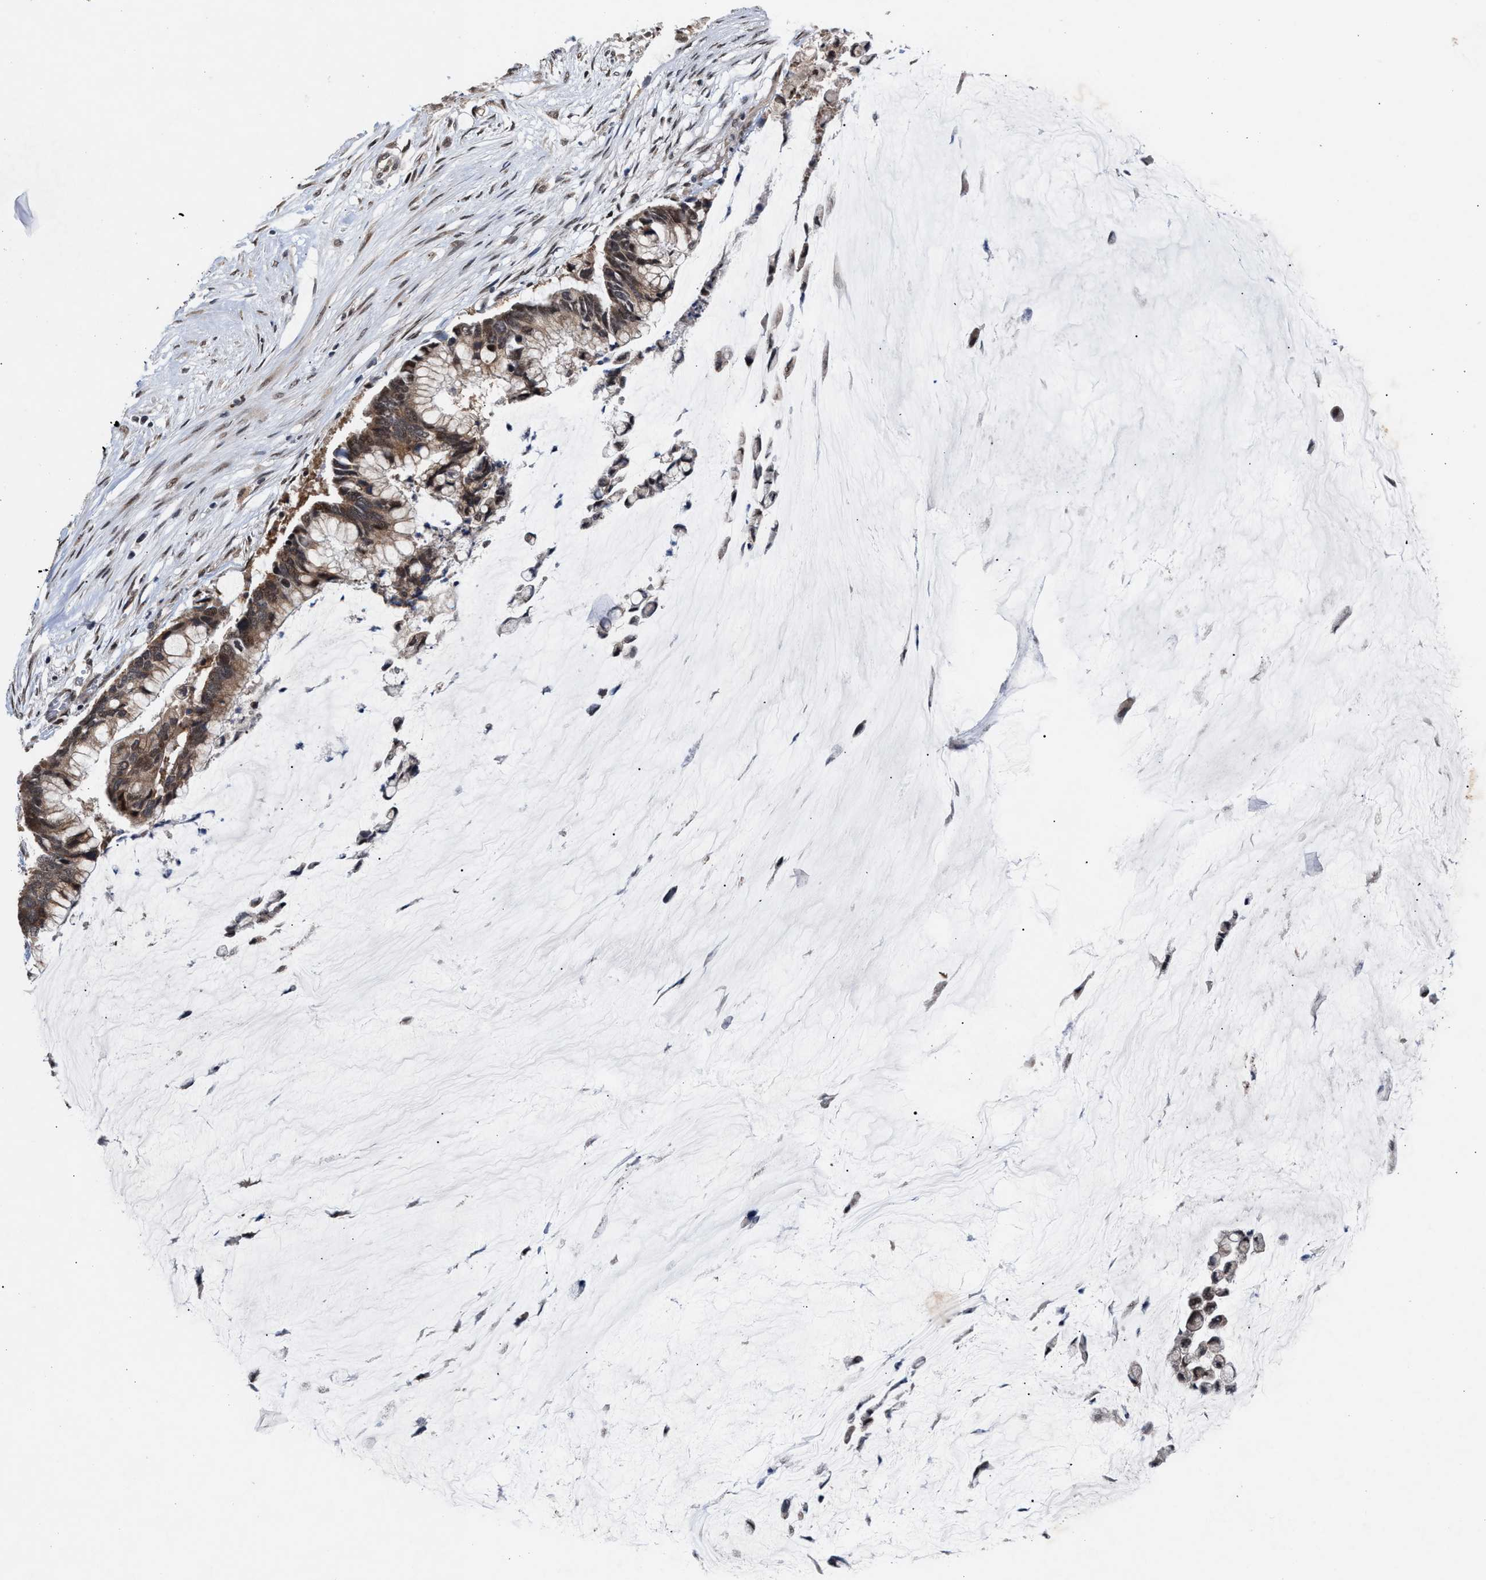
{"staining": {"intensity": "moderate", "quantity": ">75%", "location": "cytoplasmic/membranous"}, "tissue": "pancreatic cancer", "cell_type": "Tumor cells", "image_type": "cancer", "snomed": [{"axis": "morphology", "description": "Adenocarcinoma, NOS"}, {"axis": "topography", "description": "Pancreas"}], "caption": "Immunohistochemical staining of human pancreatic cancer reveals medium levels of moderate cytoplasmic/membranous protein expression in approximately >75% of tumor cells. (DAB IHC with brightfield microscopy, high magnification).", "gene": "MKNK2", "patient": {"sex": "male", "age": 41}}